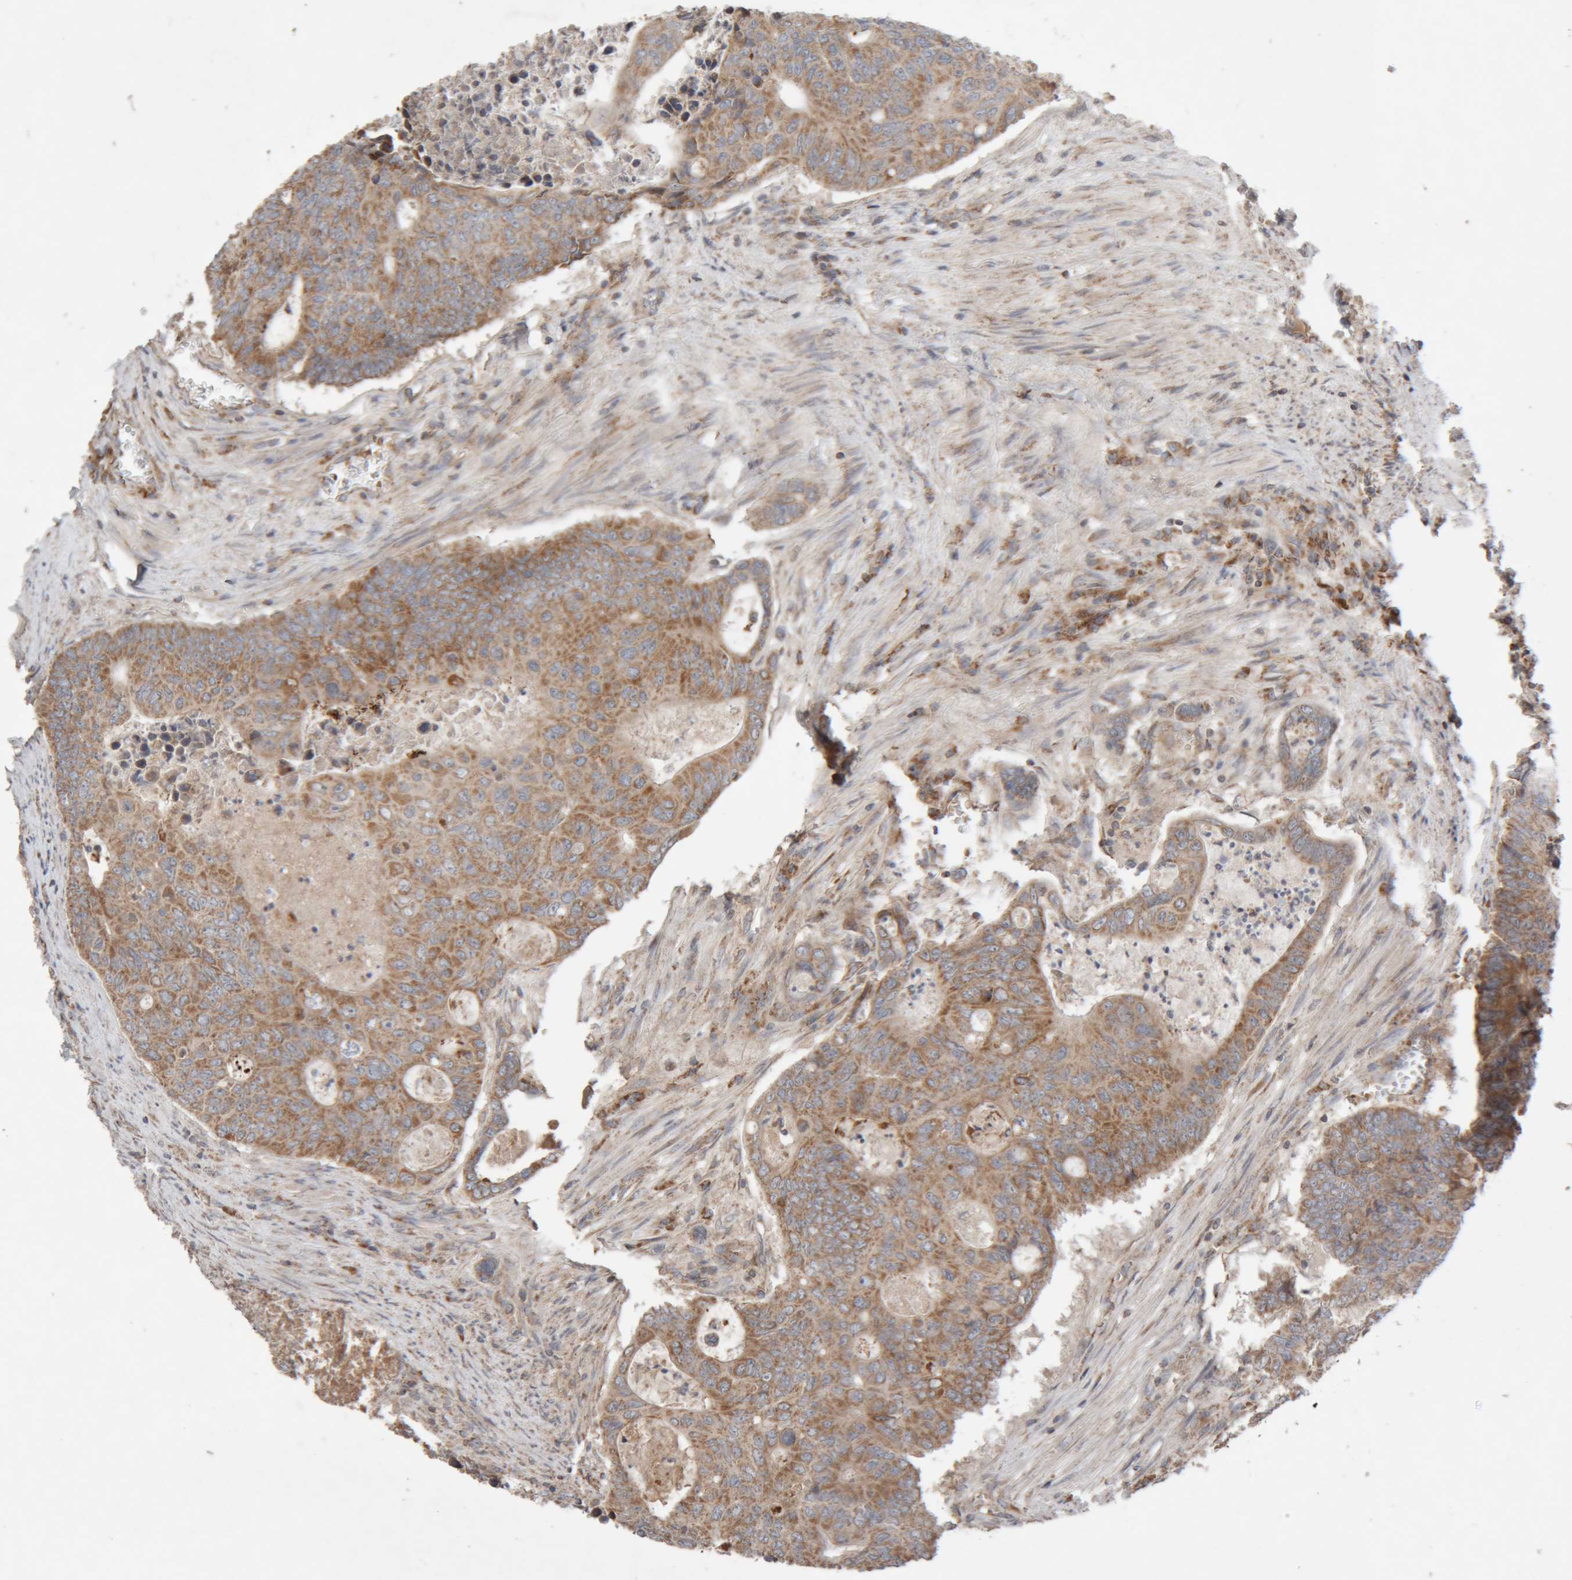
{"staining": {"intensity": "moderate", "quantity": ">75%", "location": "cytoplasmic/membranous"}, "tissue": "colorectal cancer", "cell_type": "Tumor cells", "image_type": "cancer", "snomed": [{"axis": "morphology", "description": "Adenocarcinoma, NOS"}, {"axis": "topography", "description": "Colon"}], "caption": "Immunohistochemistry micrograph of human colorectal cancer (adenocarcinoma) stained for a protein (brown), which exhibits medium levels of moderate cytoplasmic/membranous expression in about >75% of tumor cells.", "gene": "KIF21B", "patient": {"sex": "male", "age": 87}}